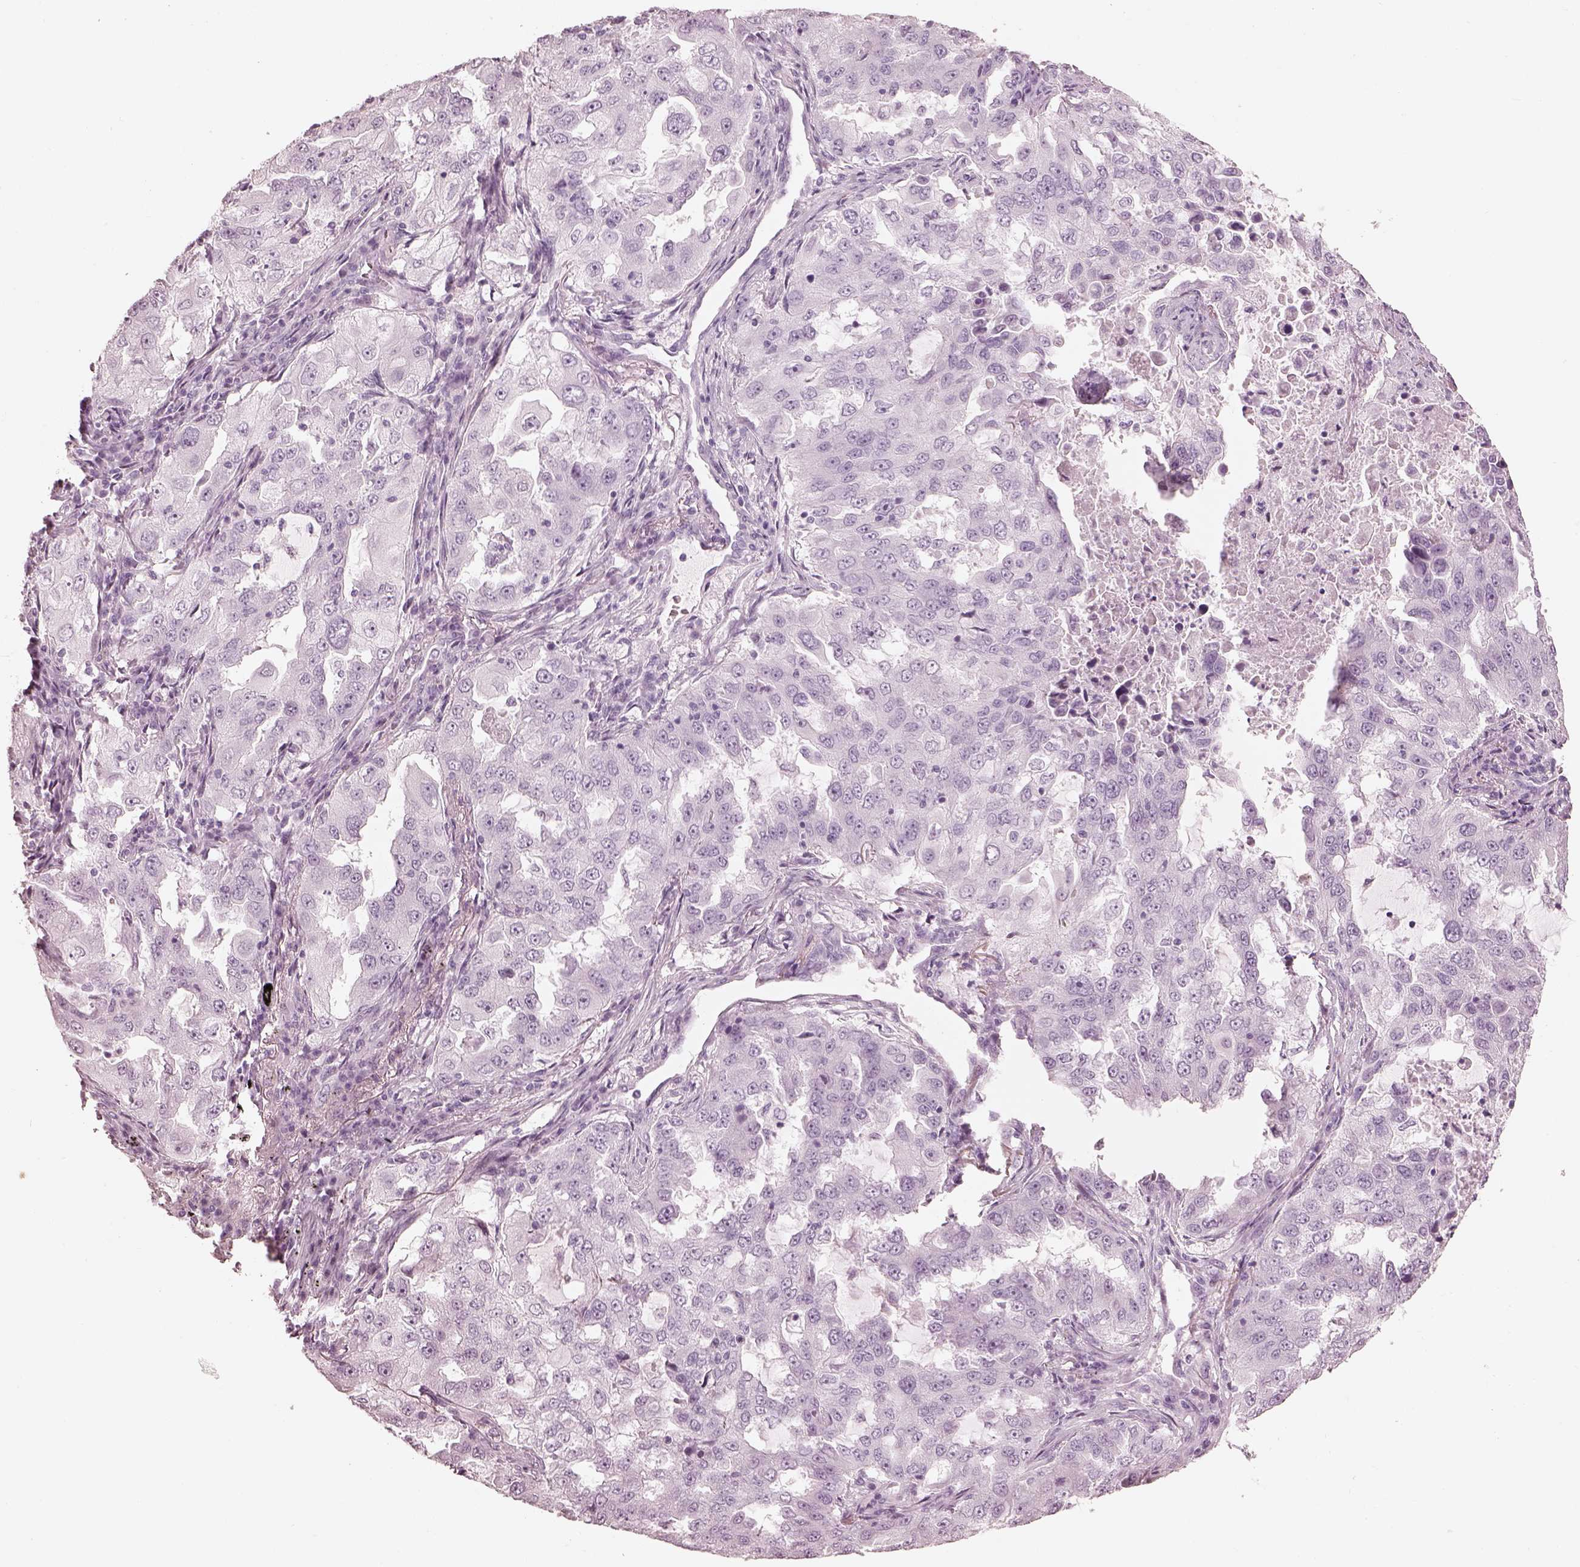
{"staining": {"intensity": "negative", "quantity": "none", "location": "none"}, "tissue": "lung cancer", "cell_type": "Tumor cells", "image_type": "cancer", "snomed": [{"axis": "morphology", "description": "Adenocarcinoma, NOS"}, {"axis": "topography", "description": "Lung"}], "caption": "Immunohistochemistry (IHC) of human adenocarcinoma (lung) shows no positivity in tumor cells.", "gene": "OPN4", "patient": {"sex": "female", "age": 61}}